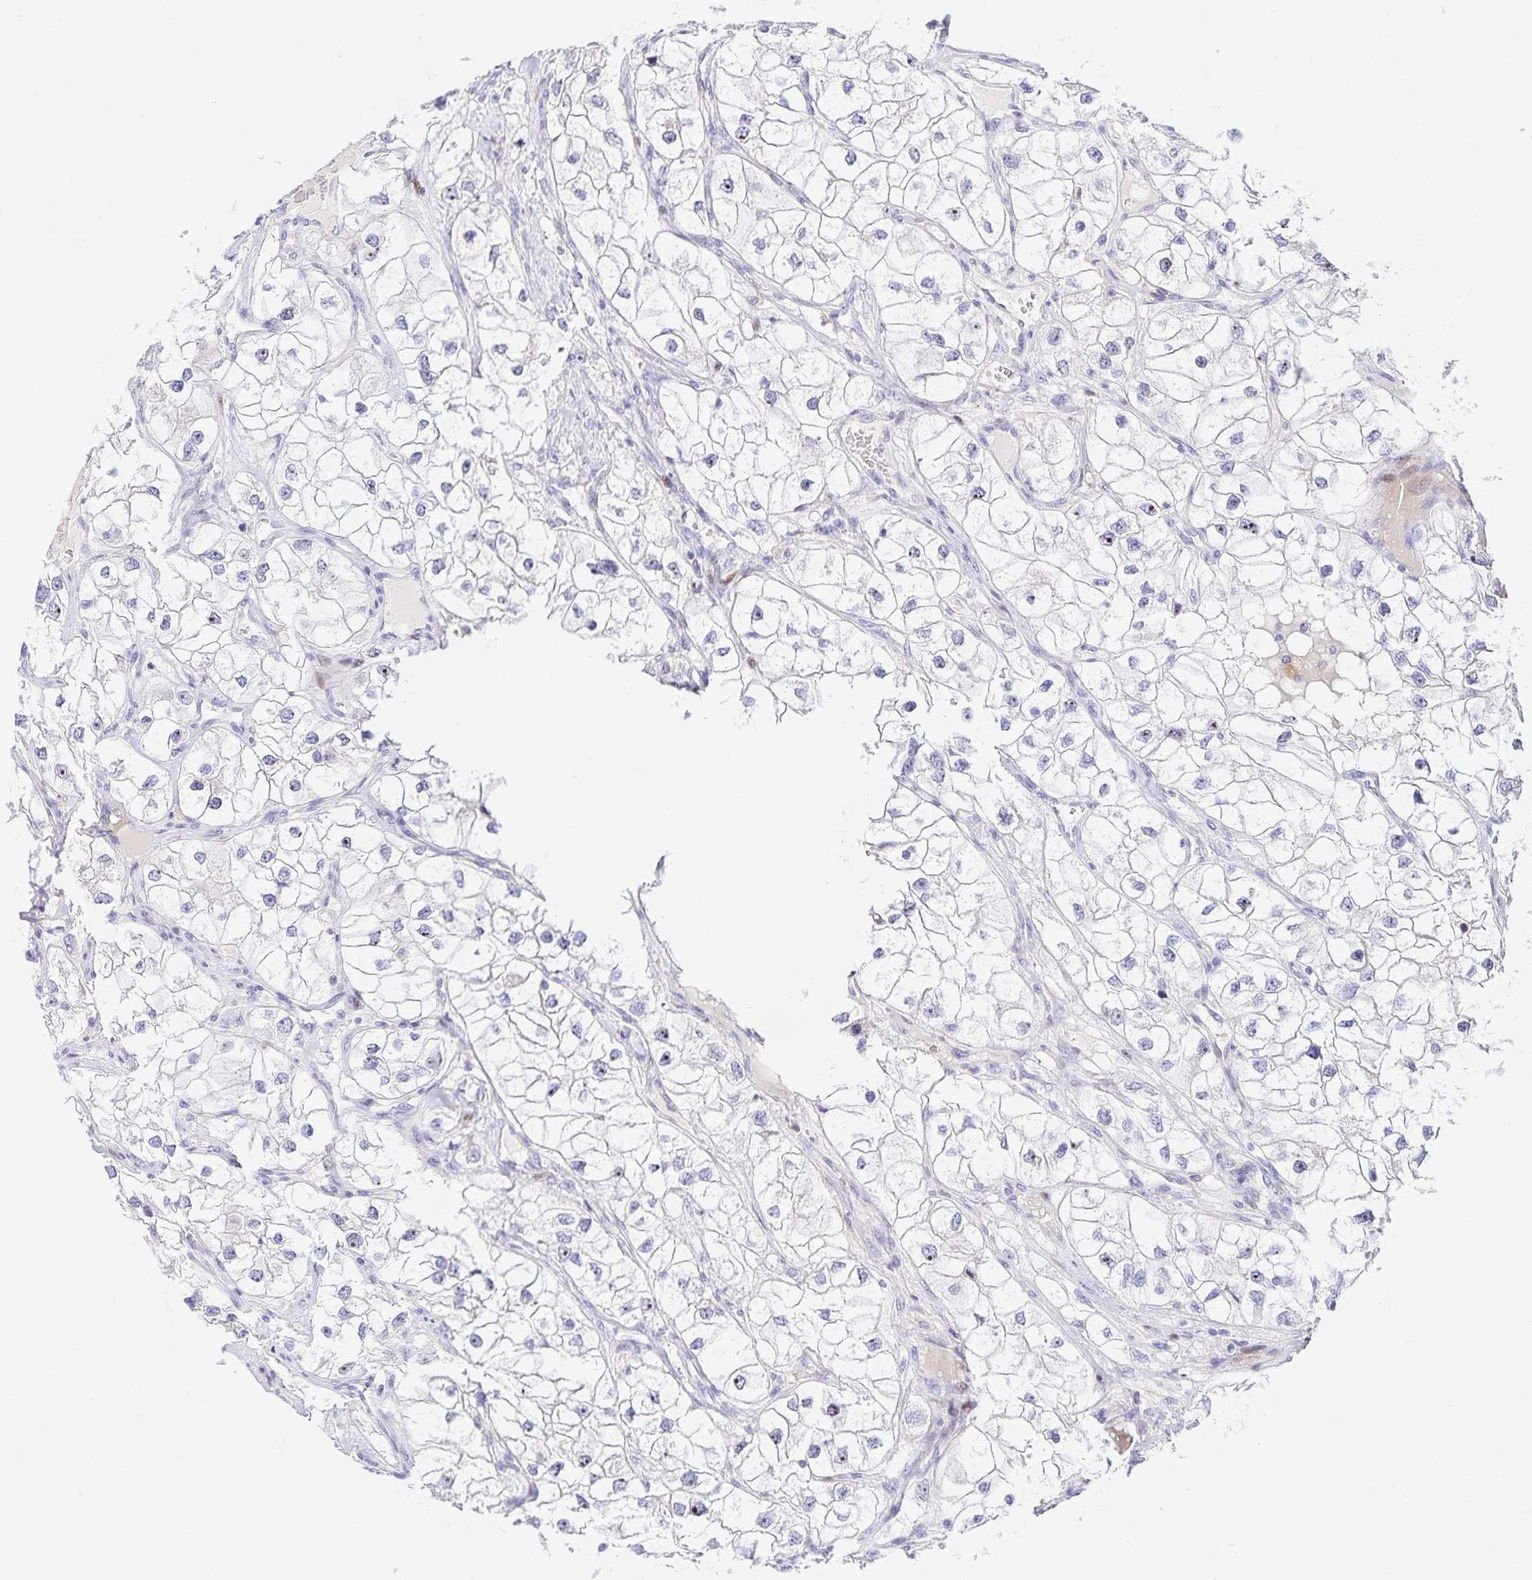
{"staining": {"intensity": "negative", "quantity": "none", "location": "none"}, "tissue": "renal cancer", "cell_type": "Tumor cells", "image_type": "cancer", "snomed": [{"axis": "morphology", "description": "Adenocarcinoma, NOS"}, {"axis": "topography", "description": "Kidney"}], "caption": "Immunohistochemistry (IHC) of renal cancer exhibits no positivity in tumor cells.", "gene": "KBTBD13", "patient": {"sex": "male", "age": 59}}